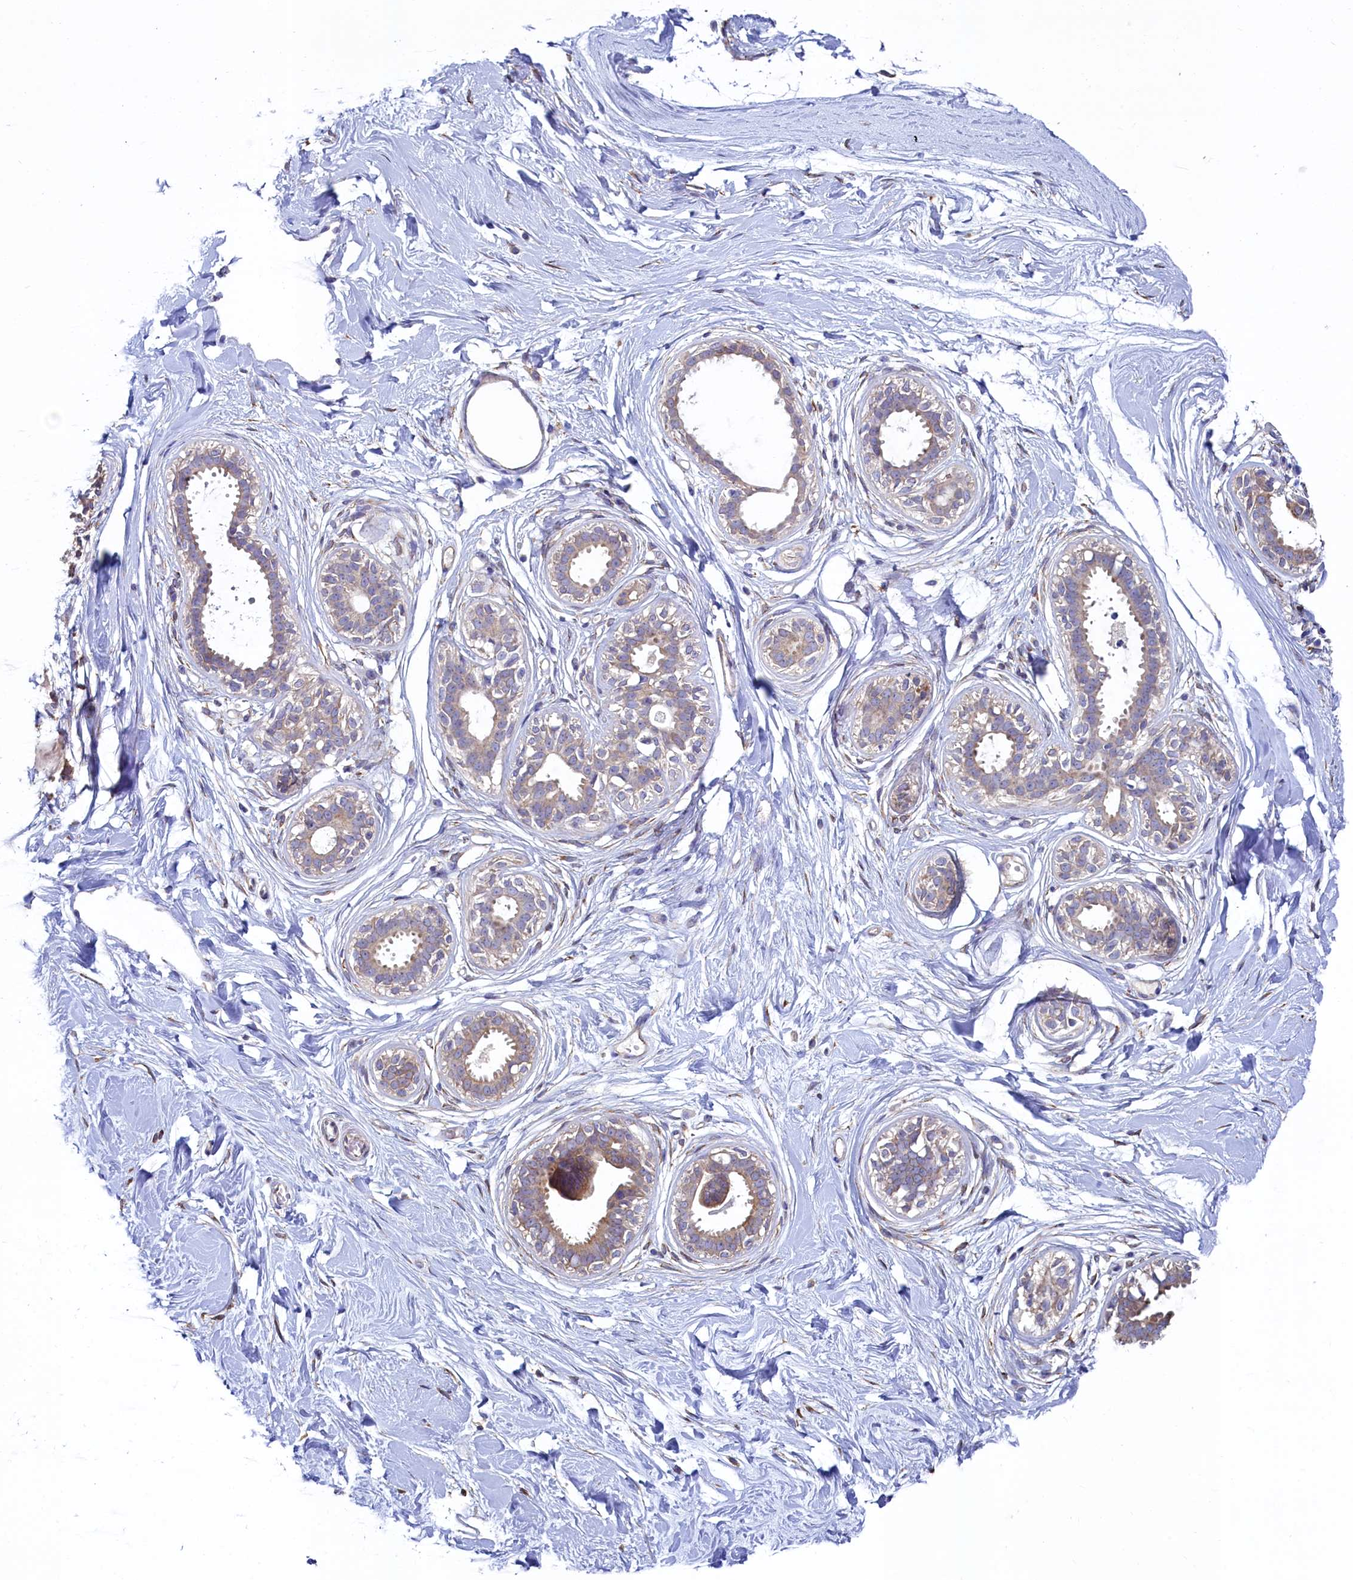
{"staining": {"intensity": "weak", "quantity": ">75%", "location": "cytoplasmic/membranous"}, "tissue": "breast", "cell_type": "Adipocytes", "image_type": "normal", "snomed": [{"axis": "morphology", "description": "Normal tissue, NOS"}, {"axis": "topography", "description": "Breast"}], "caption": "Immunohistochemistry (DAB (3,3'-diaminobenzidine)) staining of unremarkable breast displays weak cytoplasmic/membranous protein expression in approximately >75% of adipocytes. The protein of interest is stained brown, and the nuclei are stained in blue (DAB (3,3'-diaminobenzidine) IHC with brightfield microscopy, high magnification).", "gene": "SPATA2L", "patient": {"sex": "female", "age": 45}}